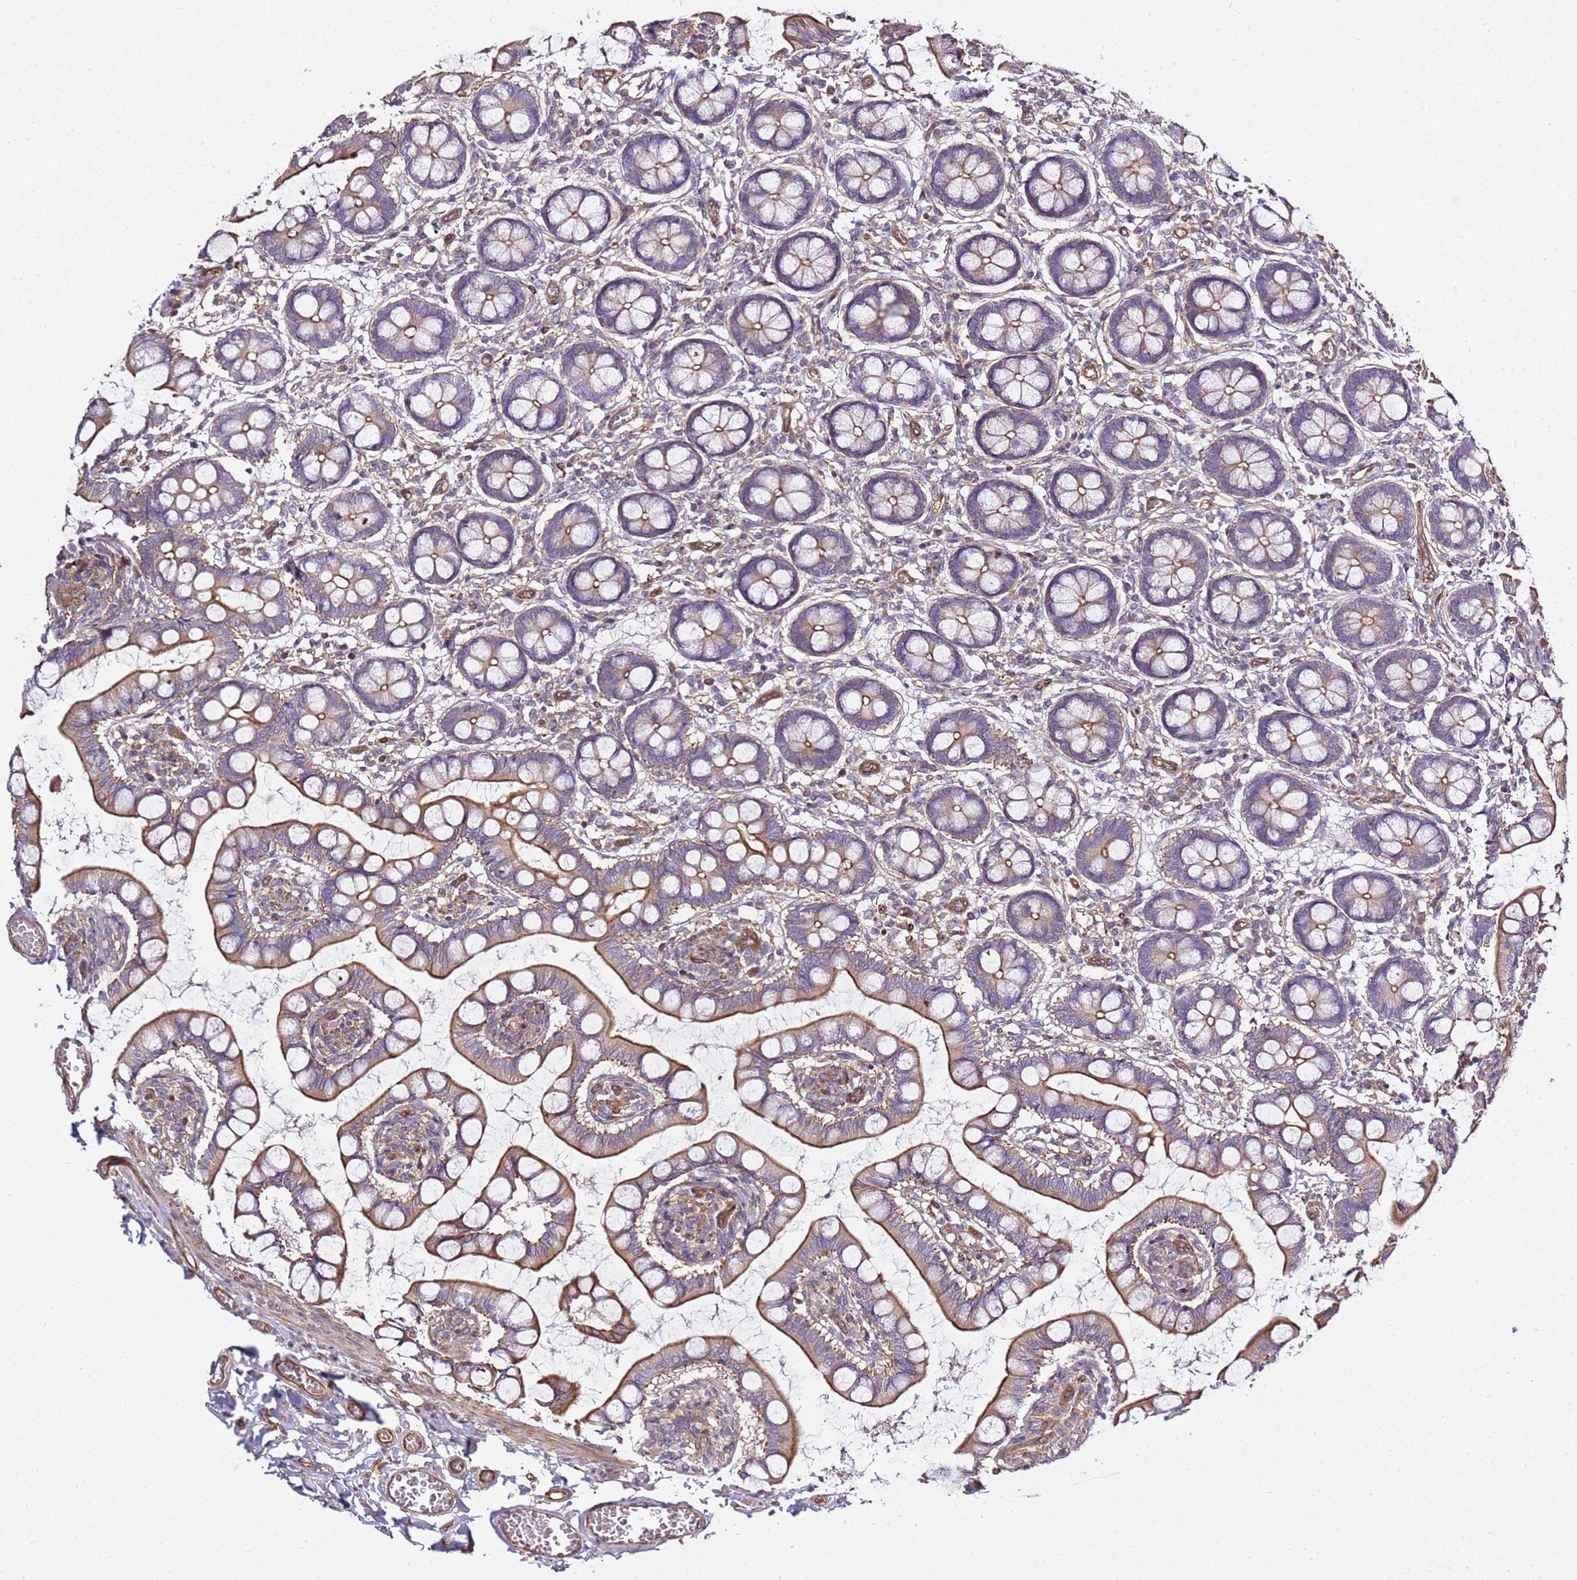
{"staining": {"intensity": "moderate", "quantity": "25%-75%", "location": "cytoplasmic/membranous"}, "tissue": "small intestine", "cell_type": "Glandular cells", "image_type": "normal", "snomed": [{"axis": "morphology", "description": "Normal tissue, NOS"}, {"axis": "topography", "description": "Small intestine"}], "caption": "Unremarkable small intestine was stained to show a protein in brown. There is medium levels of moderate cytoplasmic/membranous positivity in about 25%-75% of glandular cells.", "gene": "GNL1", "patient": {"sex": "male", "age": 52}}